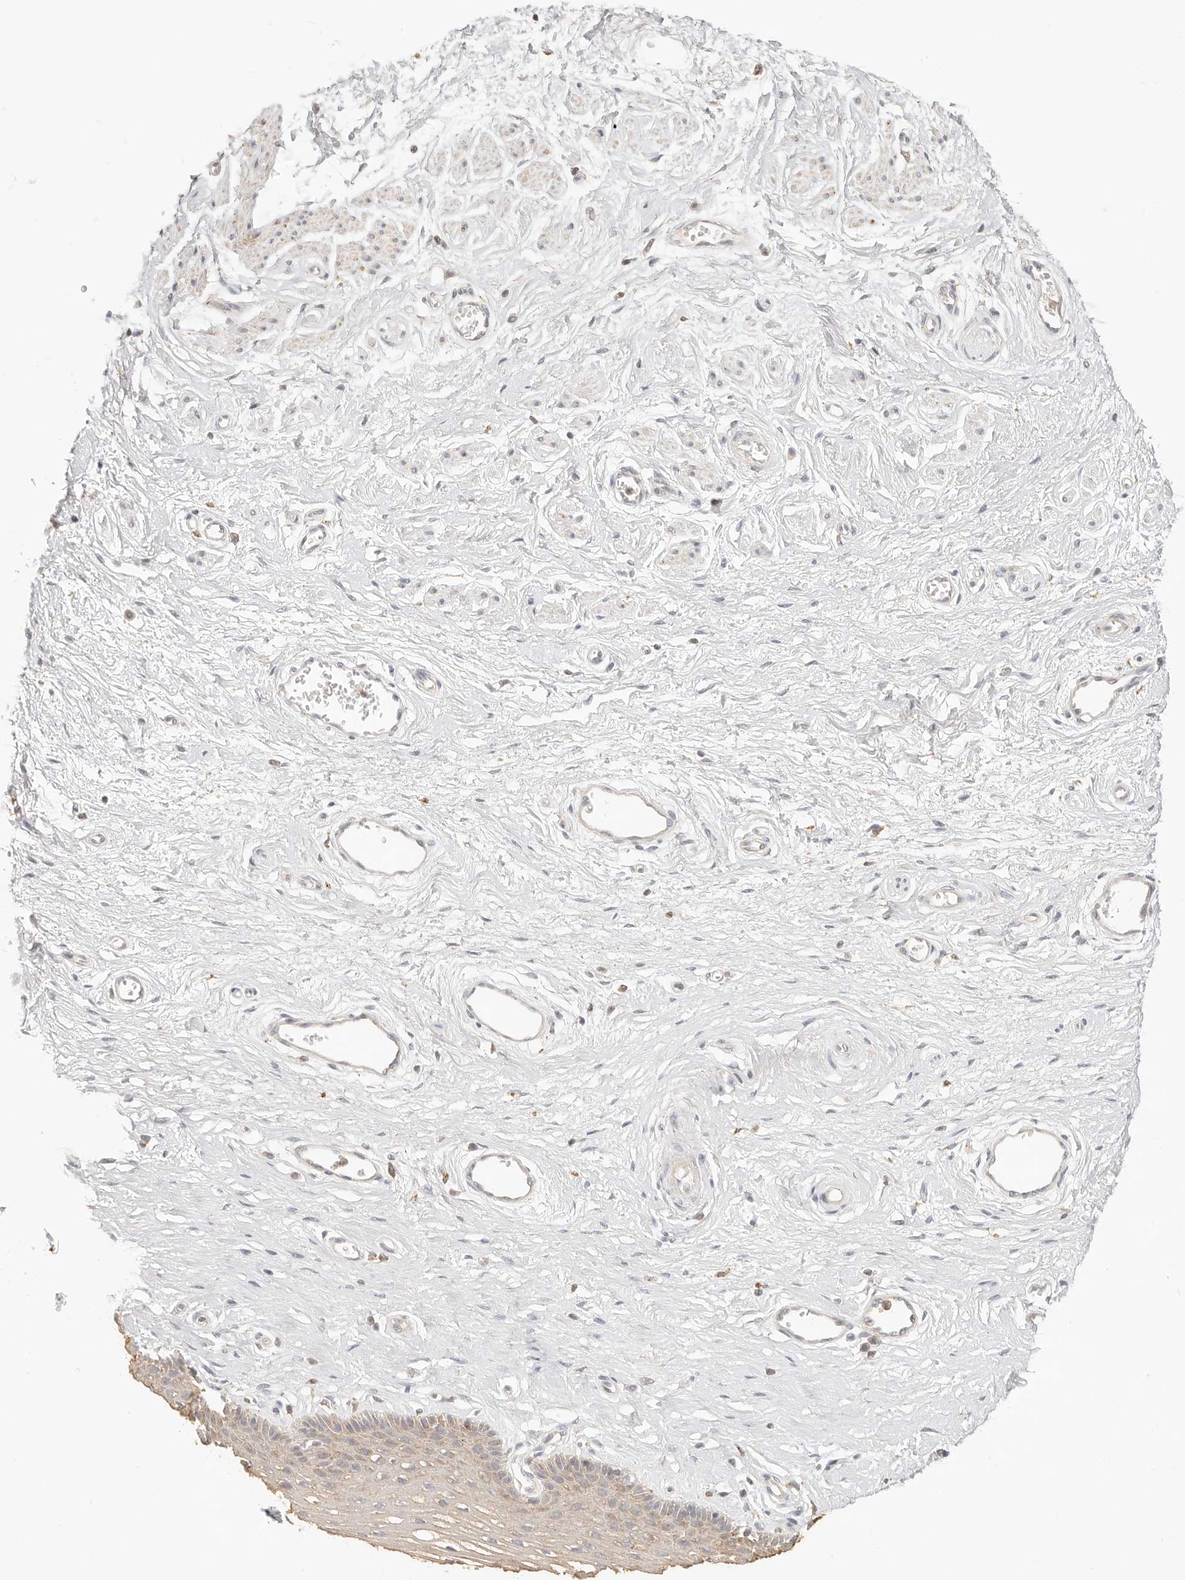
{"staining": {"intensity": "moderate", "quantity": ">75%", "location": "cytoplasmic/membranous"}, "tissue": "vagina", "cell_type": "Squamous epithelial cells", "image_type": "normal", "snomed": [{"axis": "morphology", "description": "Normal tissue, NOS"}, {"axis": "topography", "description": "Vagina"}], "caption": "Immunohistochemistry (DAB) staining of unremarkable vagina exhibits moderate cytoplasmic/membranous protein positivity in about >75% of squamous epithelial cells.", "gene": "CNMD", "patient": {"sex": "female", "age": 46}}